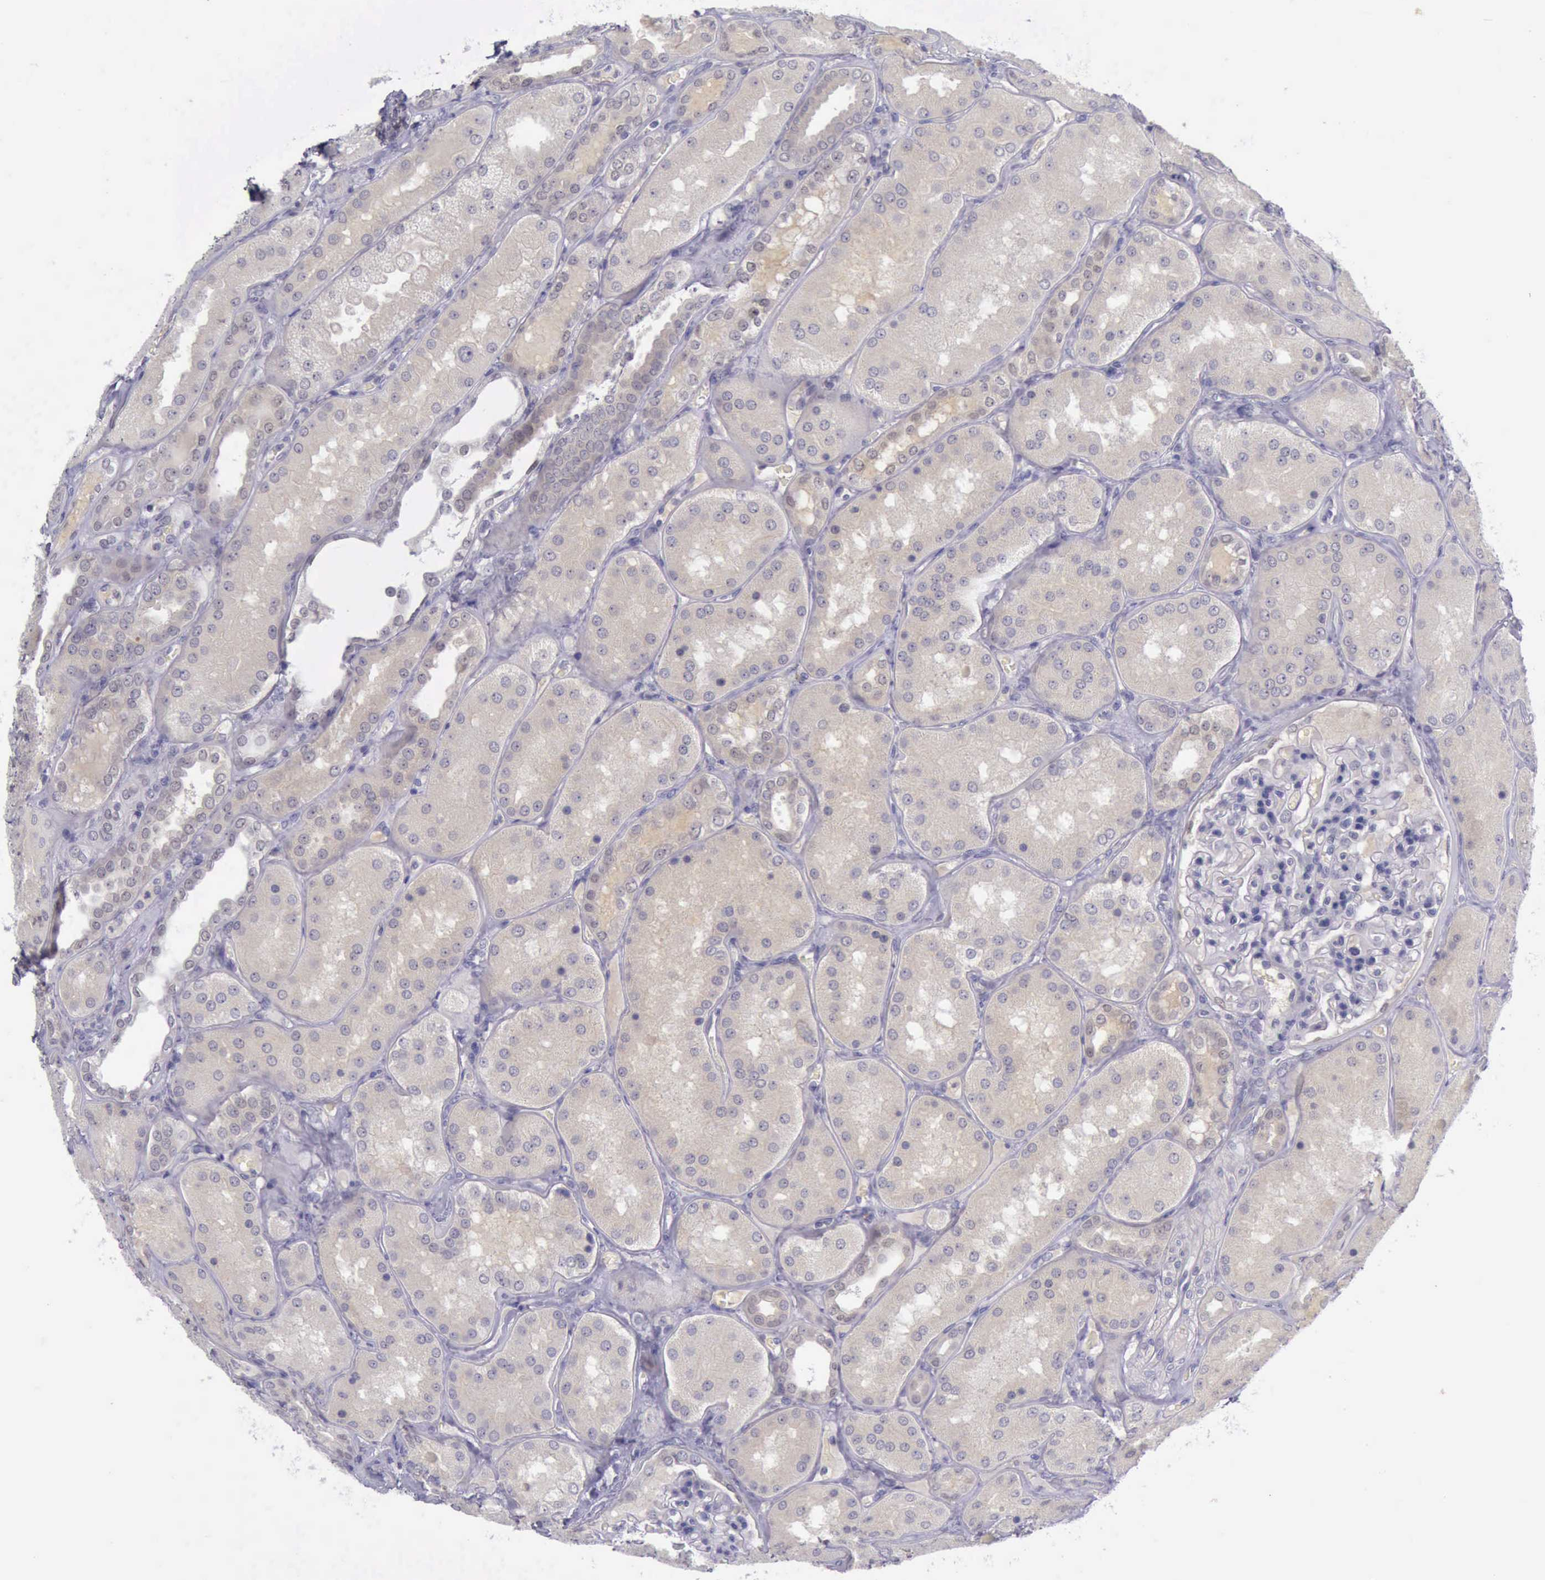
{"staining": {"intensity": "negative", "quantity": "none", "location": "none"}, "tissue": "kidney", "cell_type": "Cells in glomeruli", "image_type": "normal", "snomed": [{"axis": "morphology", "description": "Normal tissue, NOS"}, {"axis": "topography", "description": "Kidney"}], "caption": "IHC histopathology image of unremarkable kidney: kidney stained with DAB (3,3'-diaminobenzidine) displays no significant protein staining in cells in glomeruli.", "gene": "ARNT2", "patient": {"sex": "female", "age": 56}}